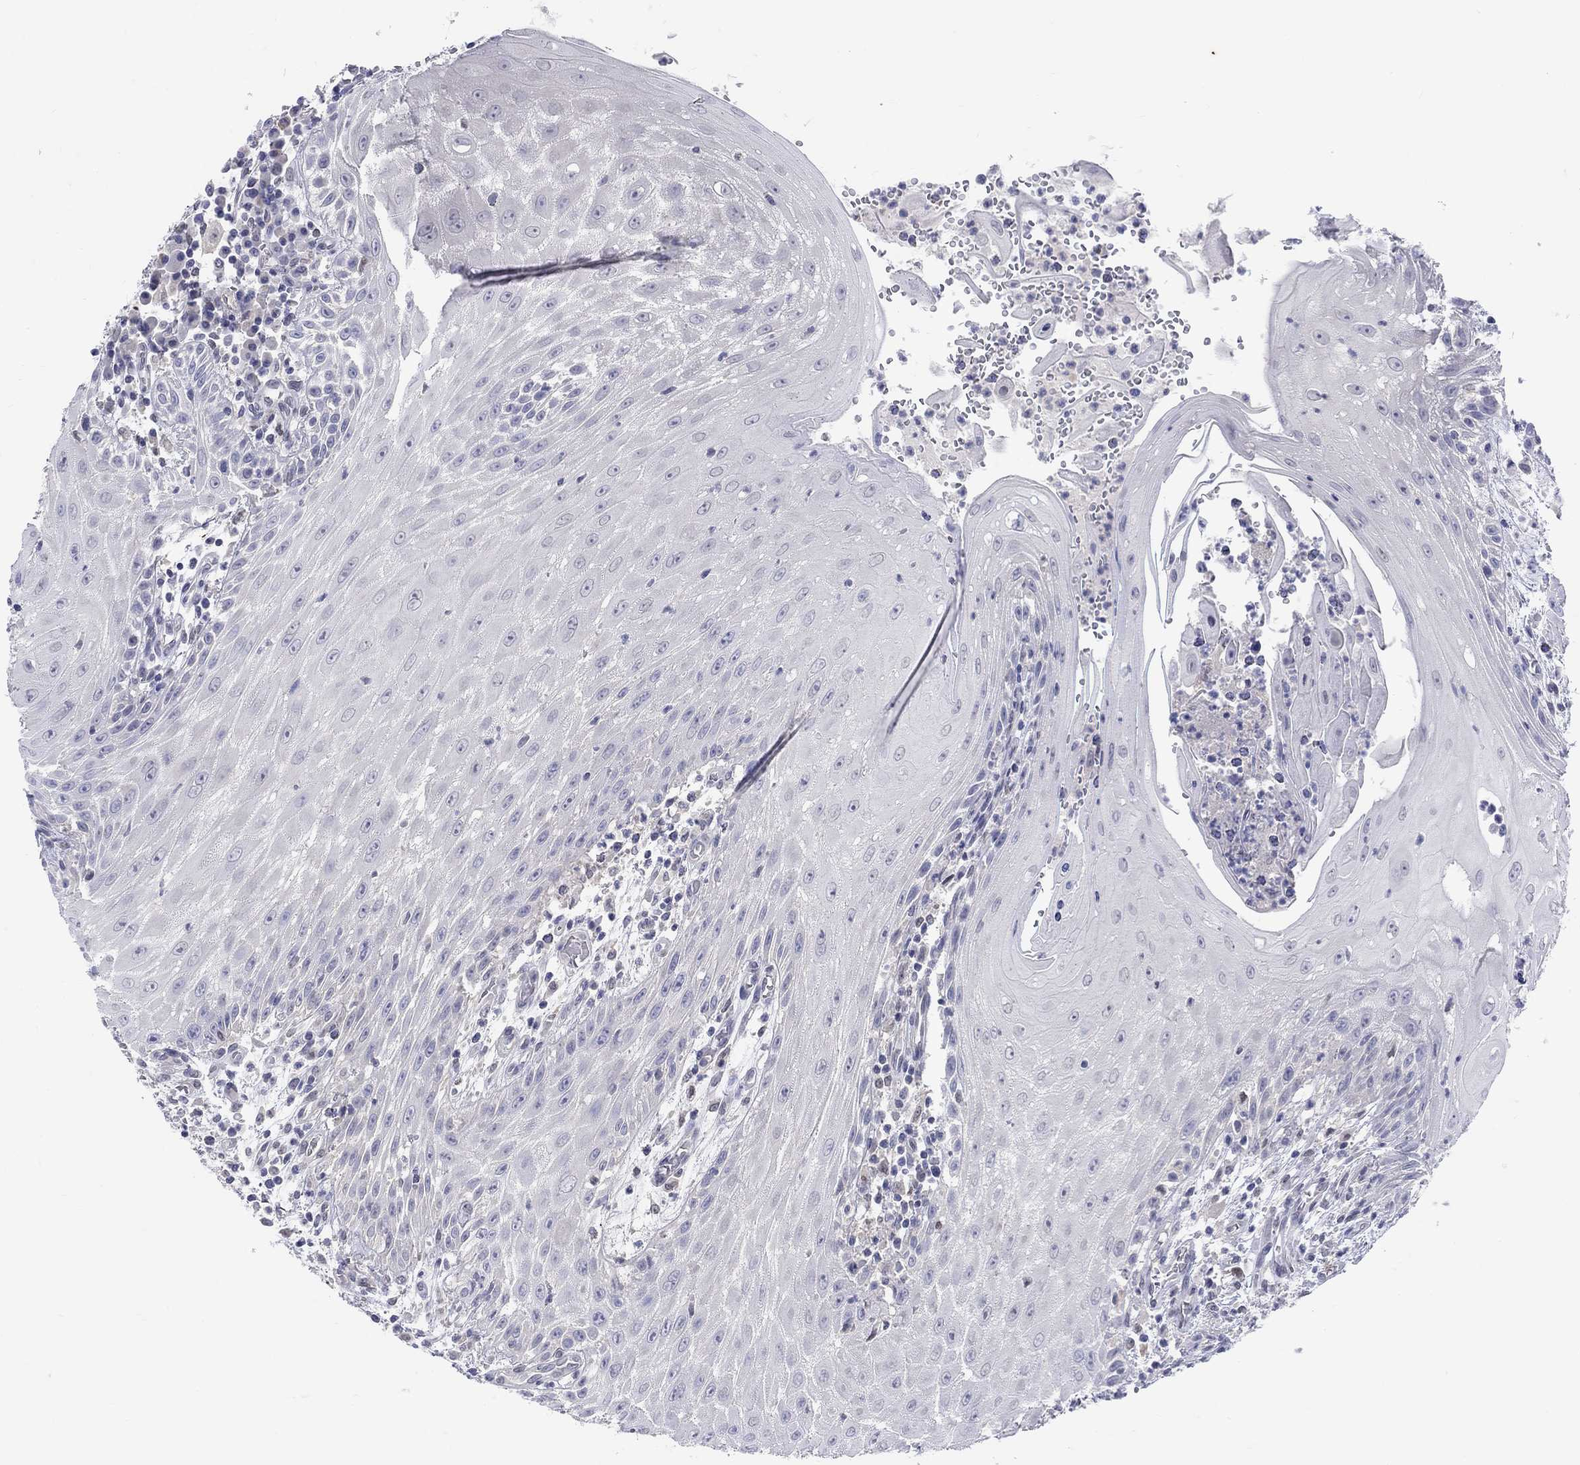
{"staining": {"intensity": "negative", "quantity": "none", "location": "none"}, "tissue": "head and neck cancer", "cell_type": "Tumor cells", "image_type": "cancer", "snomed": [{"axis": "morphology", "description": "Squamous cell carcinoma, NOS"}, {"axis": "topography", "description": "Oral tissue"}, {"axis": "topography", "description": "Head-Neck"}], "caption": "Tumor cells are negative for brown protein staining in head and neck cancer.", "gene": "EGFLAM", "patient": {"sex": "male", "age": 58}}